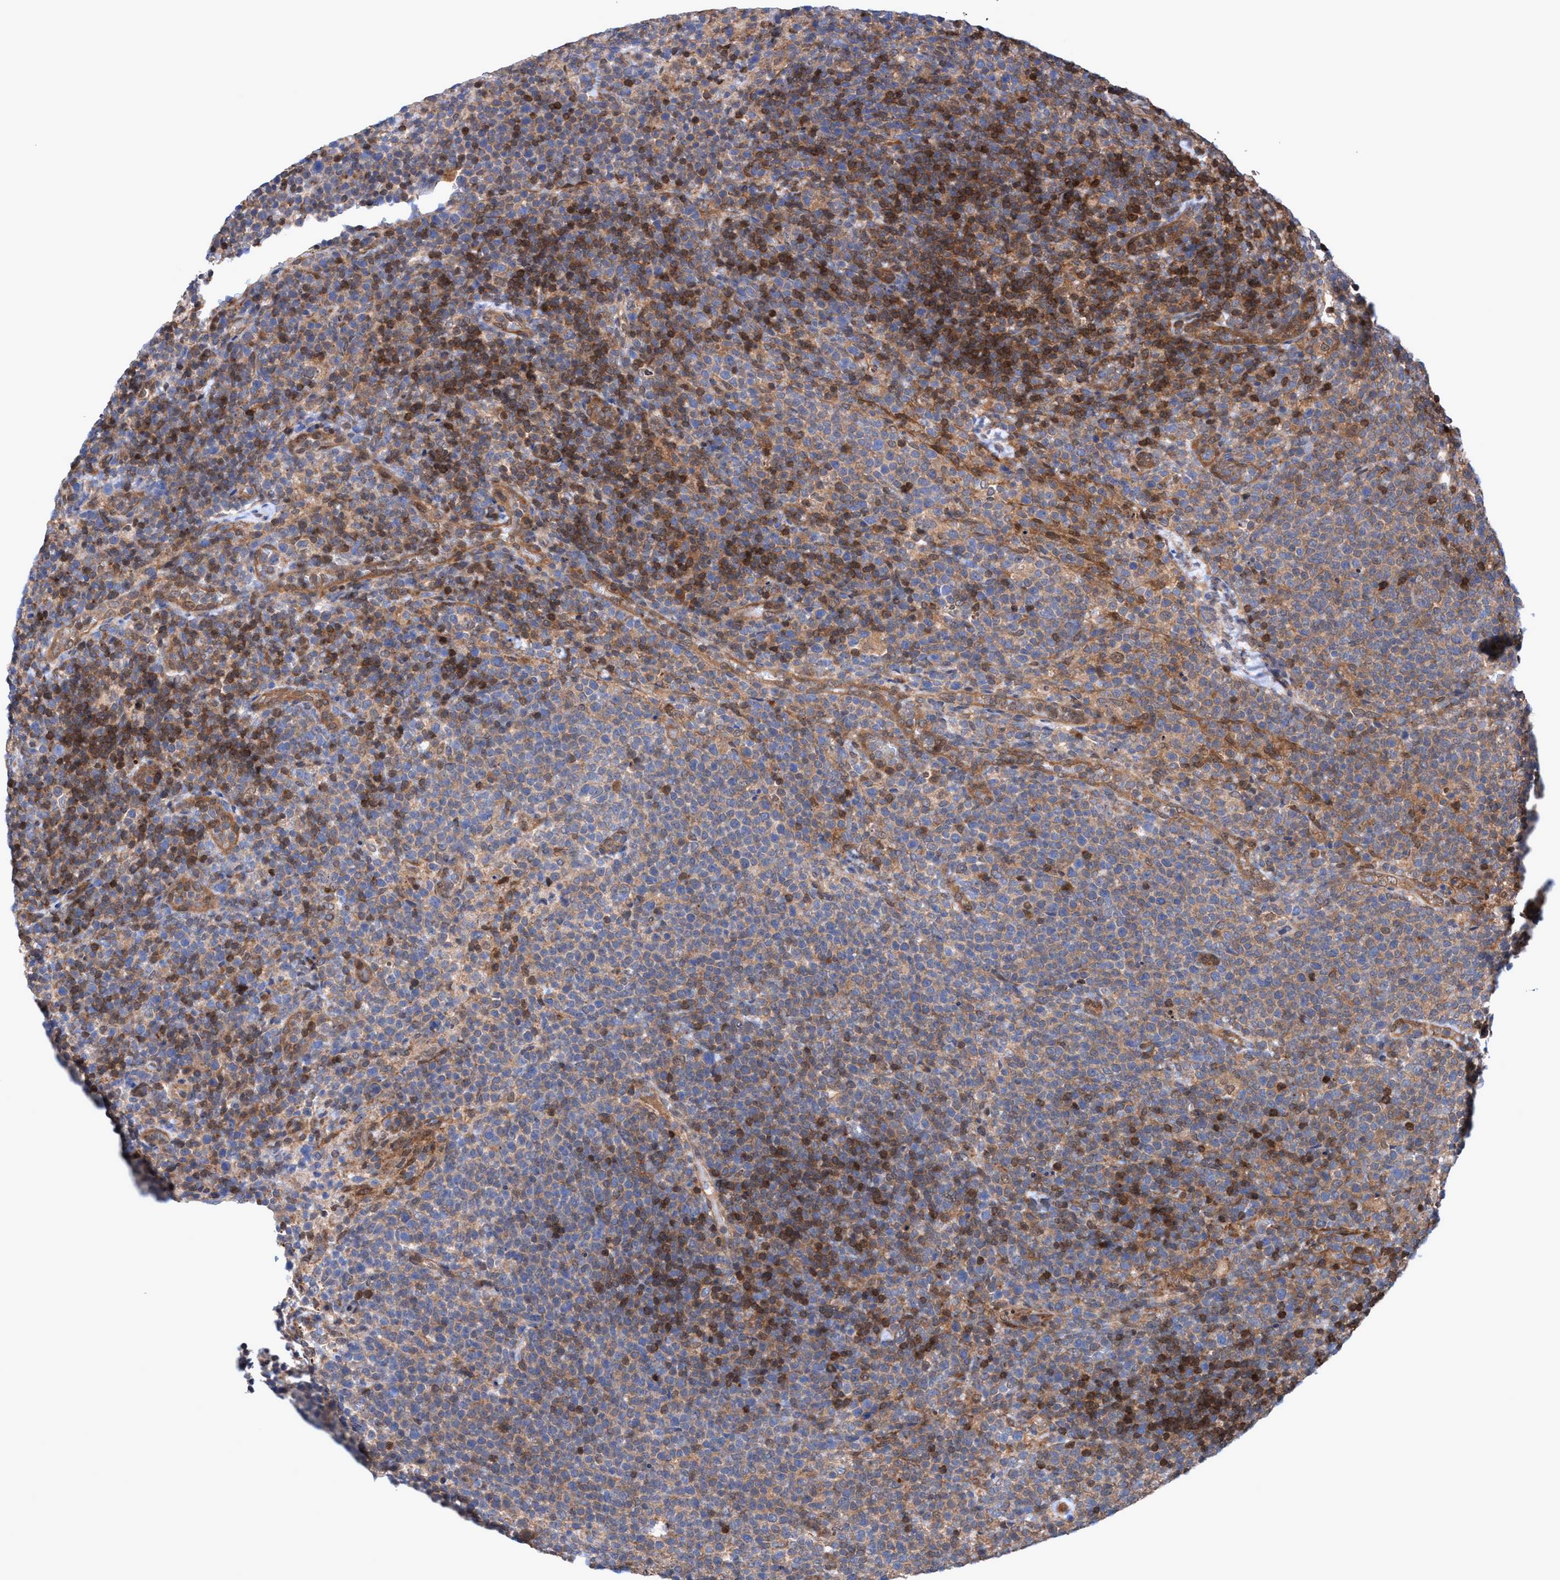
{"staining": {"intensity": "moderate", "quantity": "25%-75%", "location": "cytoplasmic/membranous"}, "tissue": "lymphoma", "cell_type": "Tumor cells", "image_type": "cancer", "snomed": [{"axis": "morphology", "description": "Malignant lymphoma, non-Hodgkin's type, High grade"}, {"axis": "topography", "description": "Lymph node"}], "caption": "Tumor cells demonstrate medium levels of moderate cytoplasmic/membranous positivity in approximately 25%-75% of cells in malignant lymphoma, non-Hodgkin's type (high-grade).", "gene": "GLOD4", "patient": {"sex": "male", "age": 61}}